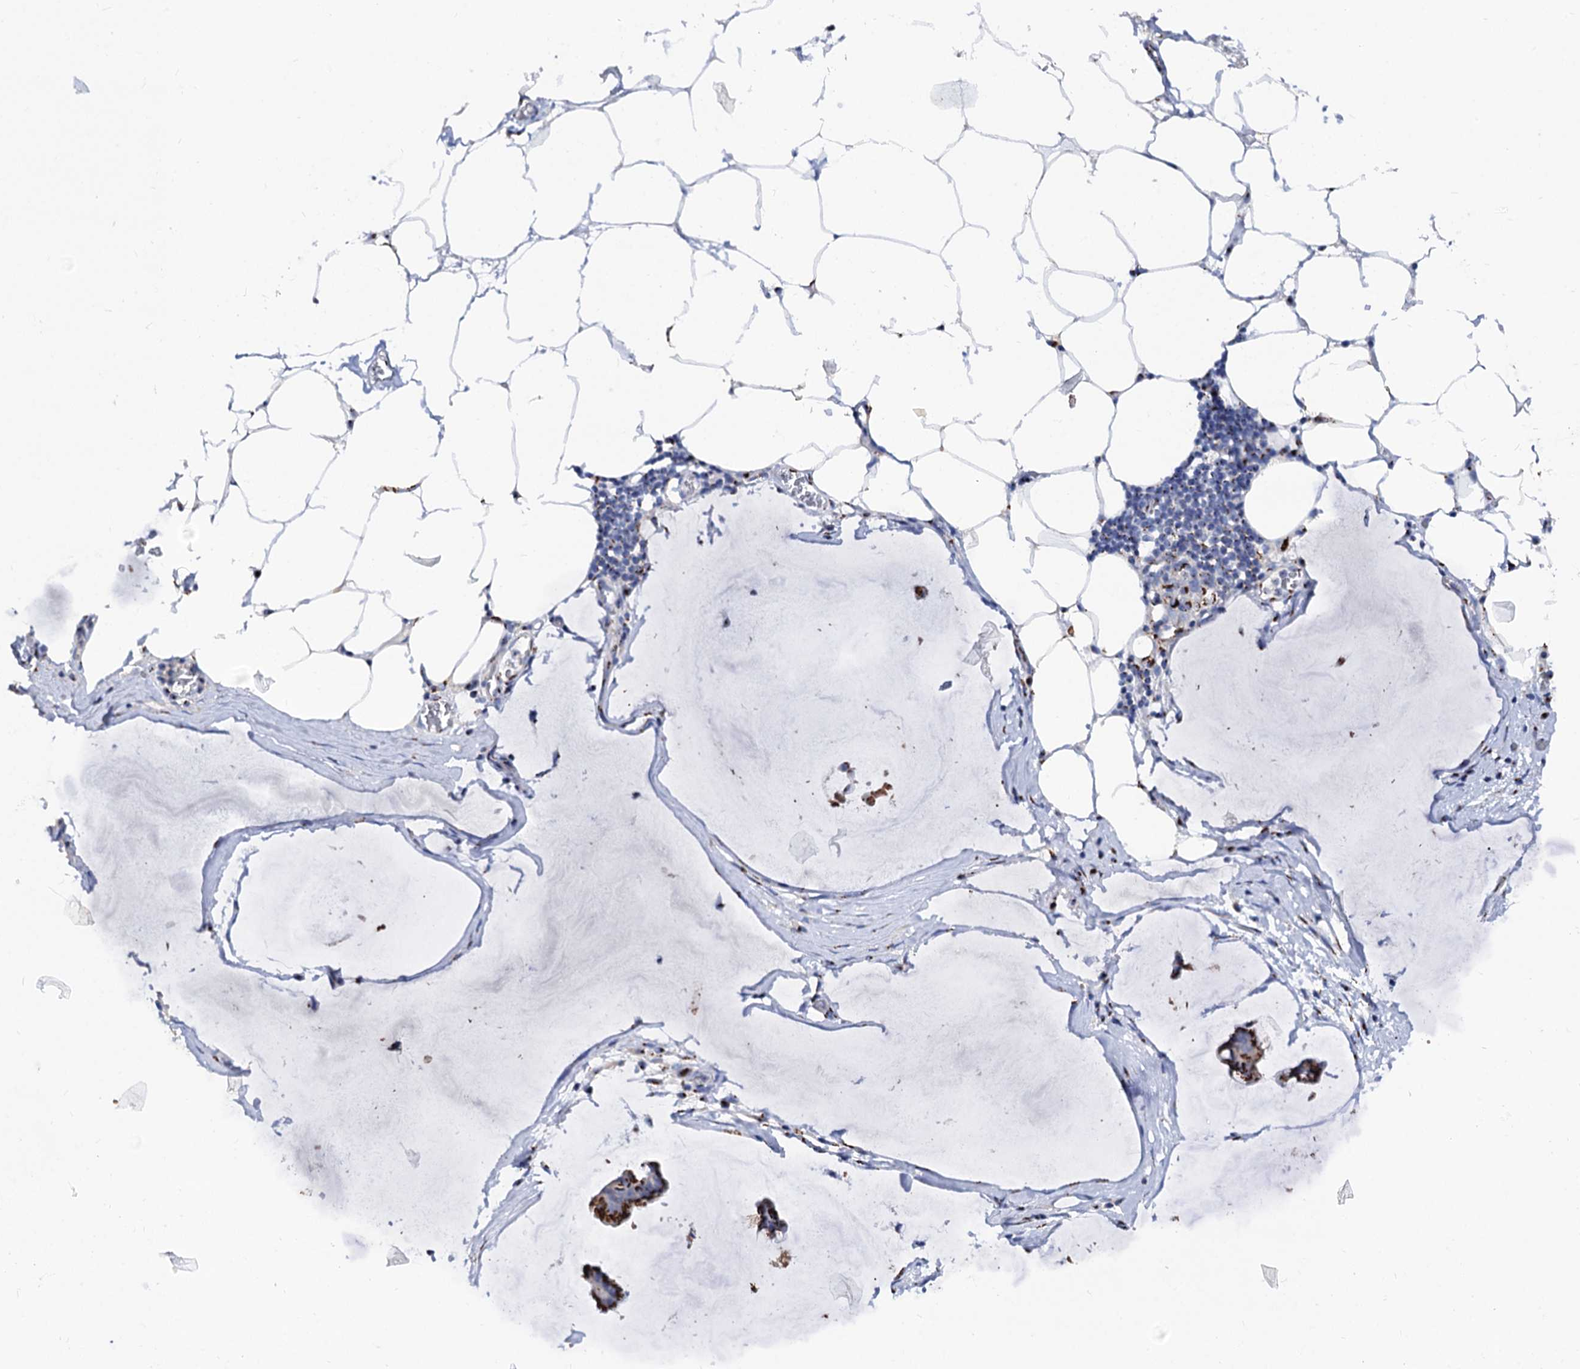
{"staining": {"intensity": "strong", "quantity": "25%-75%", "location": "cytoplasmic/membranous"}, "tissue": "ovarian cancer", "cell_type": "Tumor cells", "image_type": "cancer", "snomed": [{"axis": "morphology", "description": "Cystadenocarcinoma, mucinous, NOS"}, {"axis": "topography", "description": "Ovary"}], "caption": "Protein expression analysis of human mucinous cystadenocarcinoma (ovarian) reveals strong cytoplasmic/membranous staining in approximately 25%-75% of tumor cells. The staining is performed using DAB brown chromogen to label protein expression. The nuclei are counter-stained blue using hematoxylin.", "gene": "TM9SF3", "patient": {"sex": "female", "age": 73}}